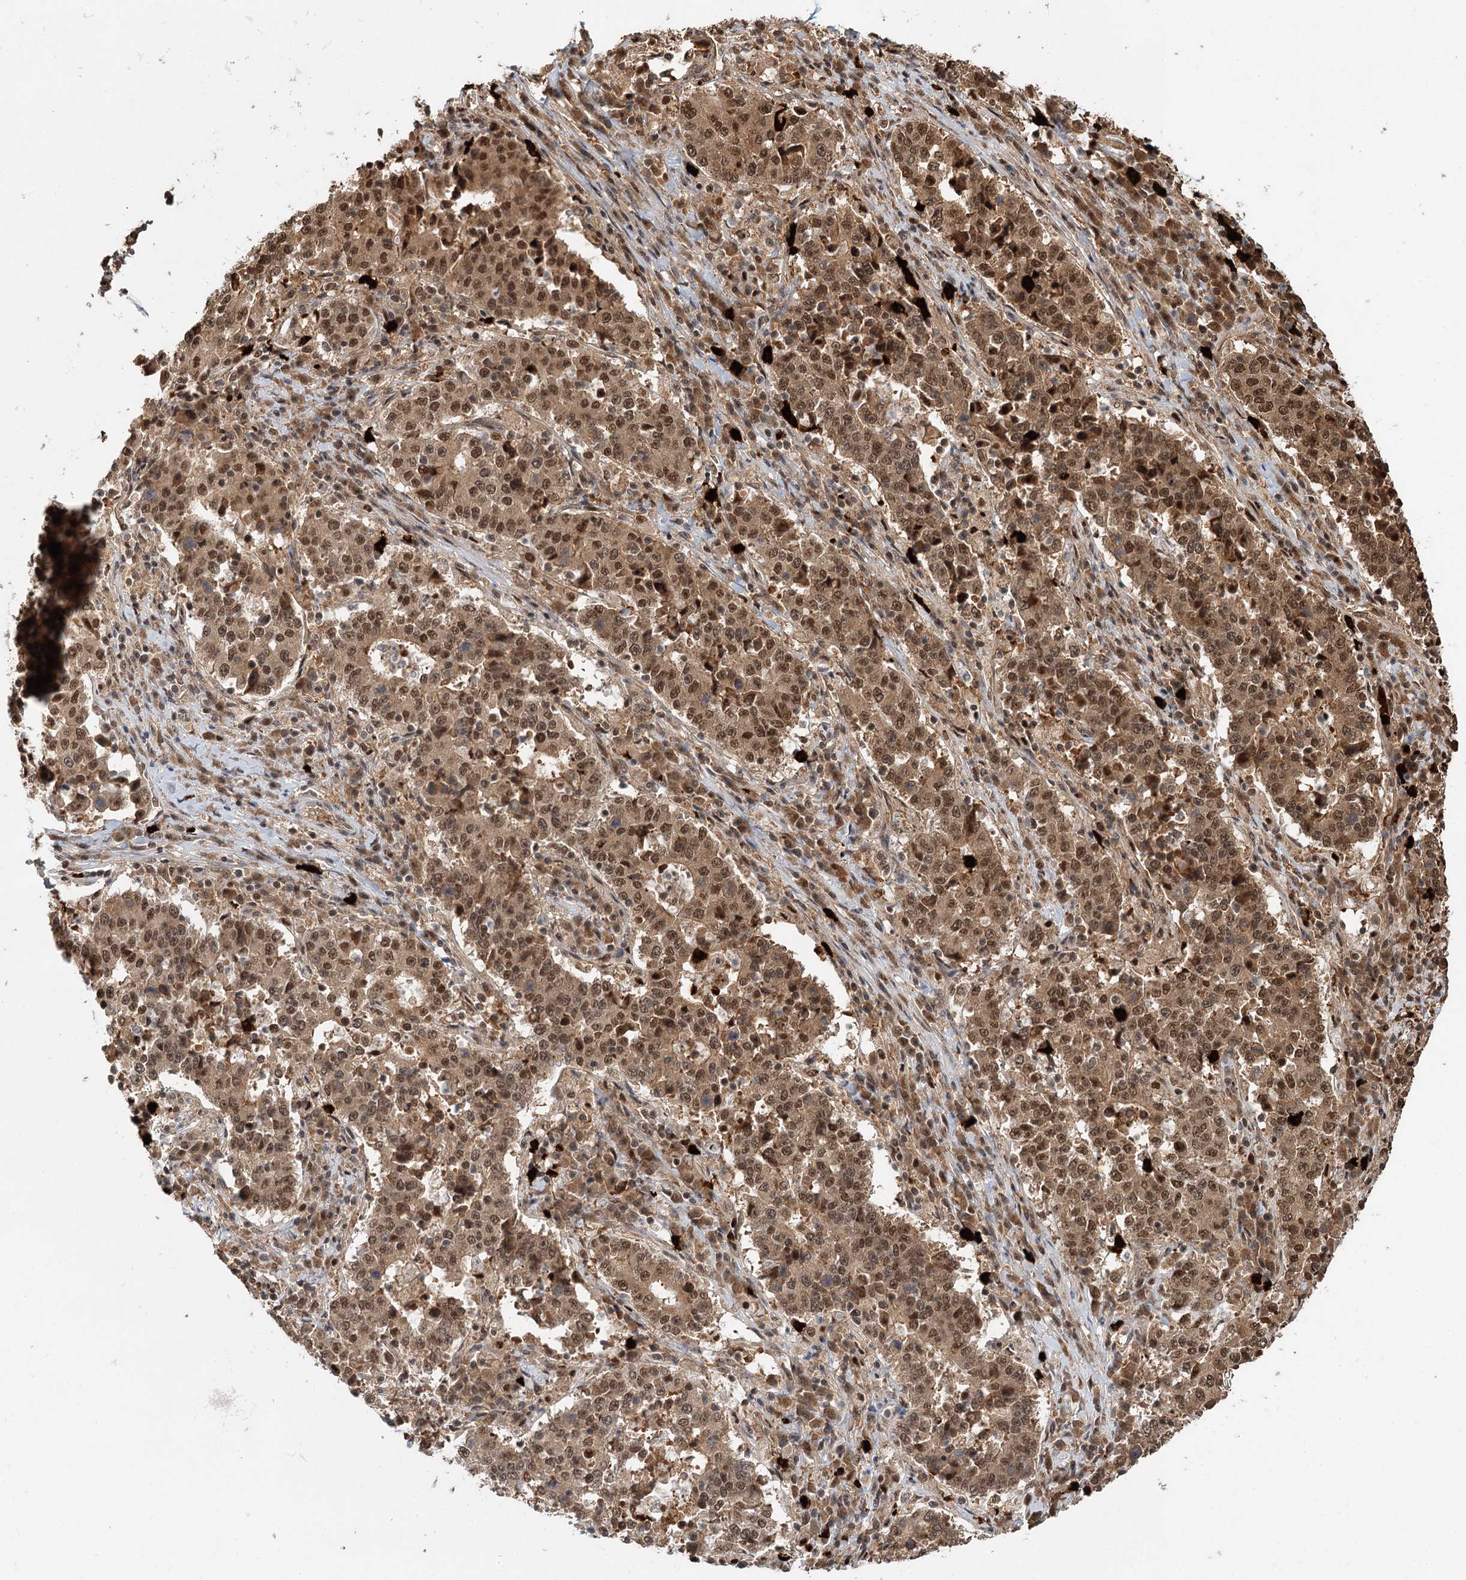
{"staining": {"intensity": "moderate", "quantity": ">75%", "location": "cytoplasmic/membranous,nuclear"}, "tissue": "stomach cancer", "cell_type": "Tumor cells", "image_type": "cancer", "snomed": [{"axis": "morphology", "description": "Adenocarcinoma, NOS"}, {"axis": "topography", "description": "Stomach"}], "caption": "Tumor cells reveal medium levels of moderate cytoplasmic/membranous and nuclear staining in approximately >75% of cells in stomach adenocarcinoma.", "gene": "N6AMT1", "patient": {"sex": "male", "age": 59}}